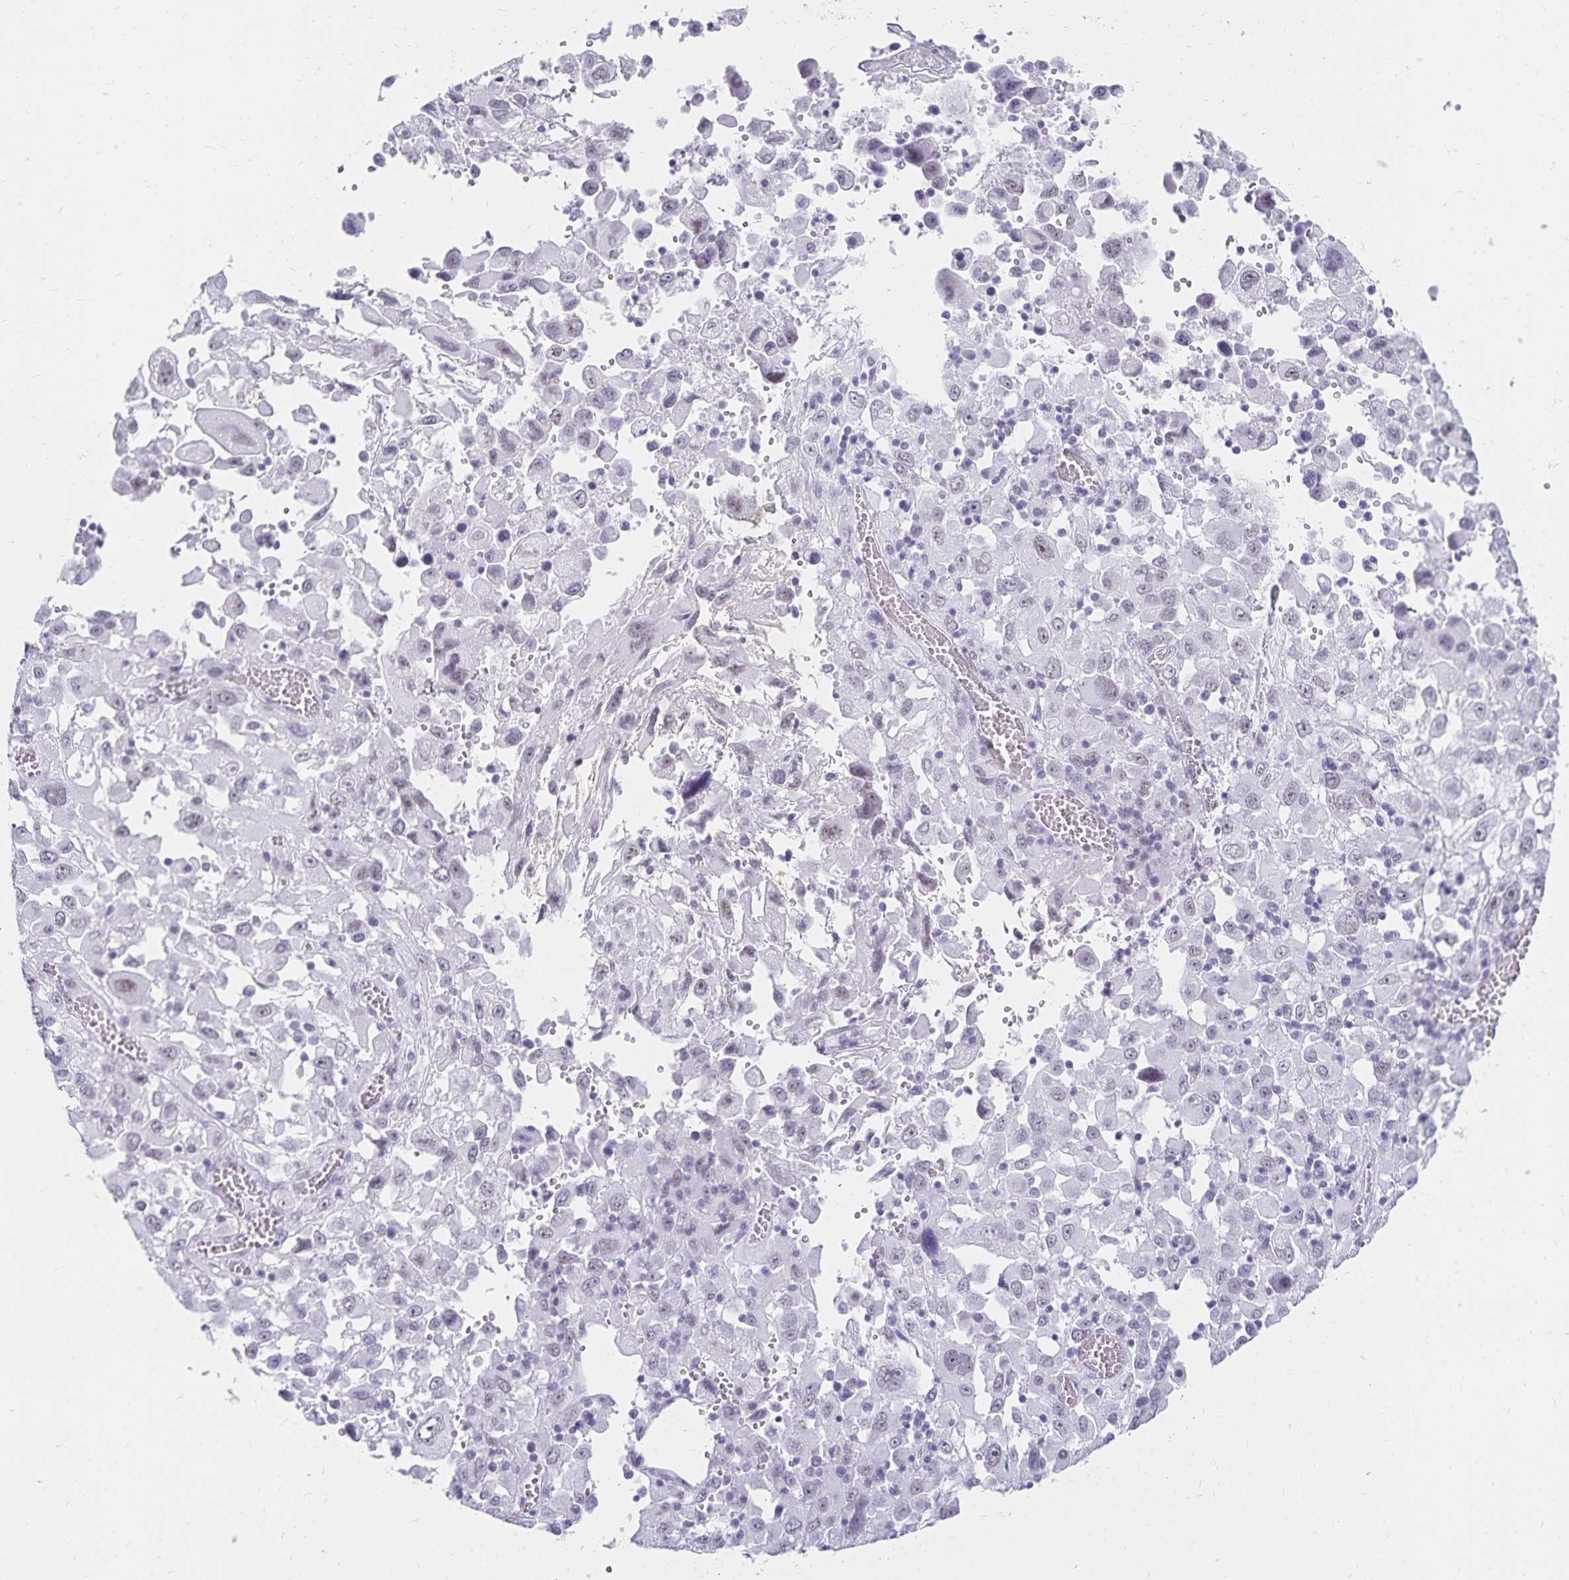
{"staining": {"intensity": "weak", "quantity": "<25%", "location": "nuclear"}, "tissue": "melanoma", "cell_type": "Tumor cells", "image_type": "cancer", "snomed": [{"axis": "morphology", "description": "Malignant melanoma, Metastatic site"}, {"axis": "topography", "description": "Soft tissue"}], "caption": "A micrograph of human melanoma is negative for staining in tumor cells.", "gene": "C20orf85", "patient": {"sex": "male", "age": 50}}